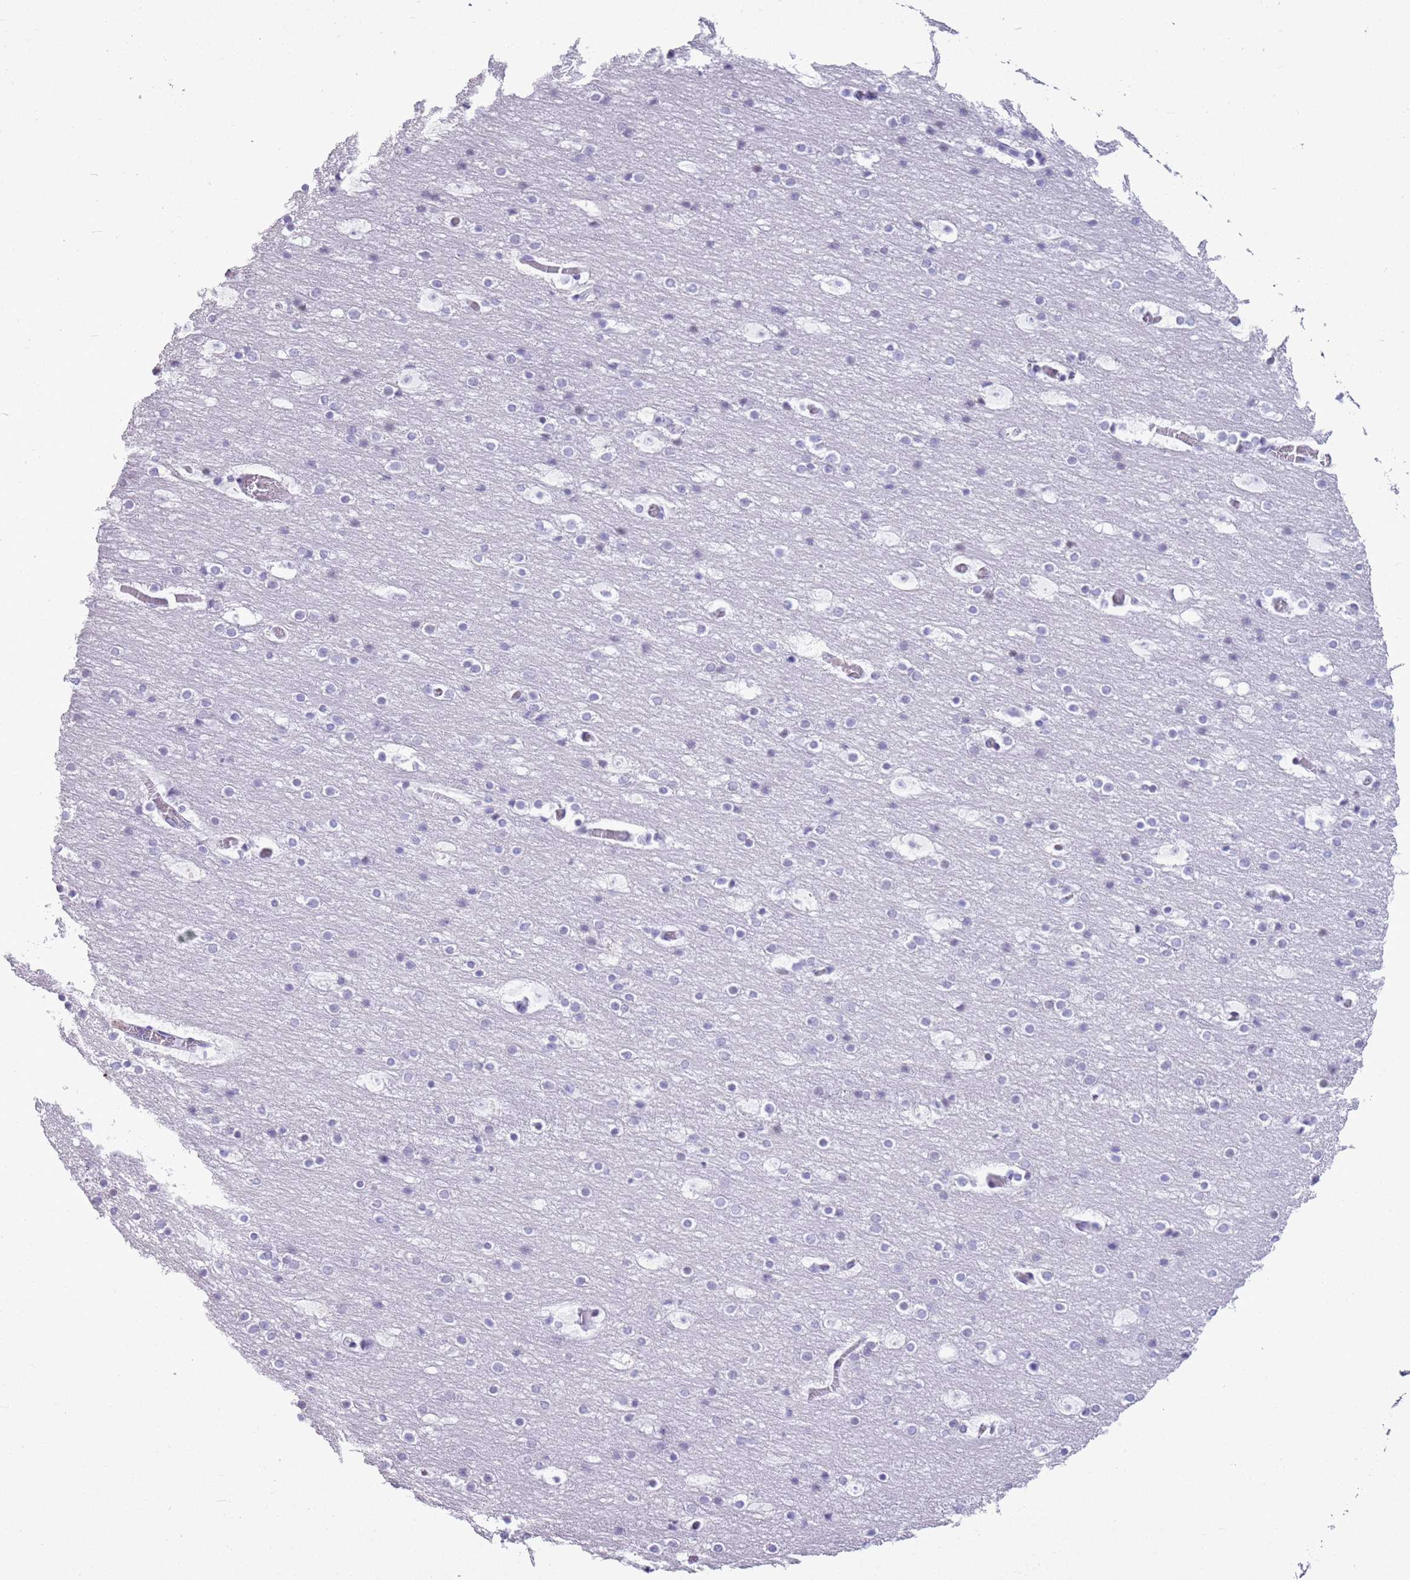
{"staining": {"intensity": "negative", "quantity": "none", "location": "none"}, "tissue": "cerebral cortex", "cell_type": "Endothelial cells", "image_type": "normal", "snomed": [{"axis": "morphology", "description": "Normal tissue, NOS"}, {"axis": "topography", "description": "Cerebral cortex"}], "caption": "A high-resolution histopathology image shows IHC staining of unremarkable cerebral cortex, which displays no significant positivity in endothelial cells. (Stains: DAB (3,3'-diaminobenzidine) immunohistochemistry (IHC) with hematoxylin counter stain, Microscopy: brightfield microscopy at high magnification).", "gene": "ASIP", "patient": {"sex": "male", "age": 57}}